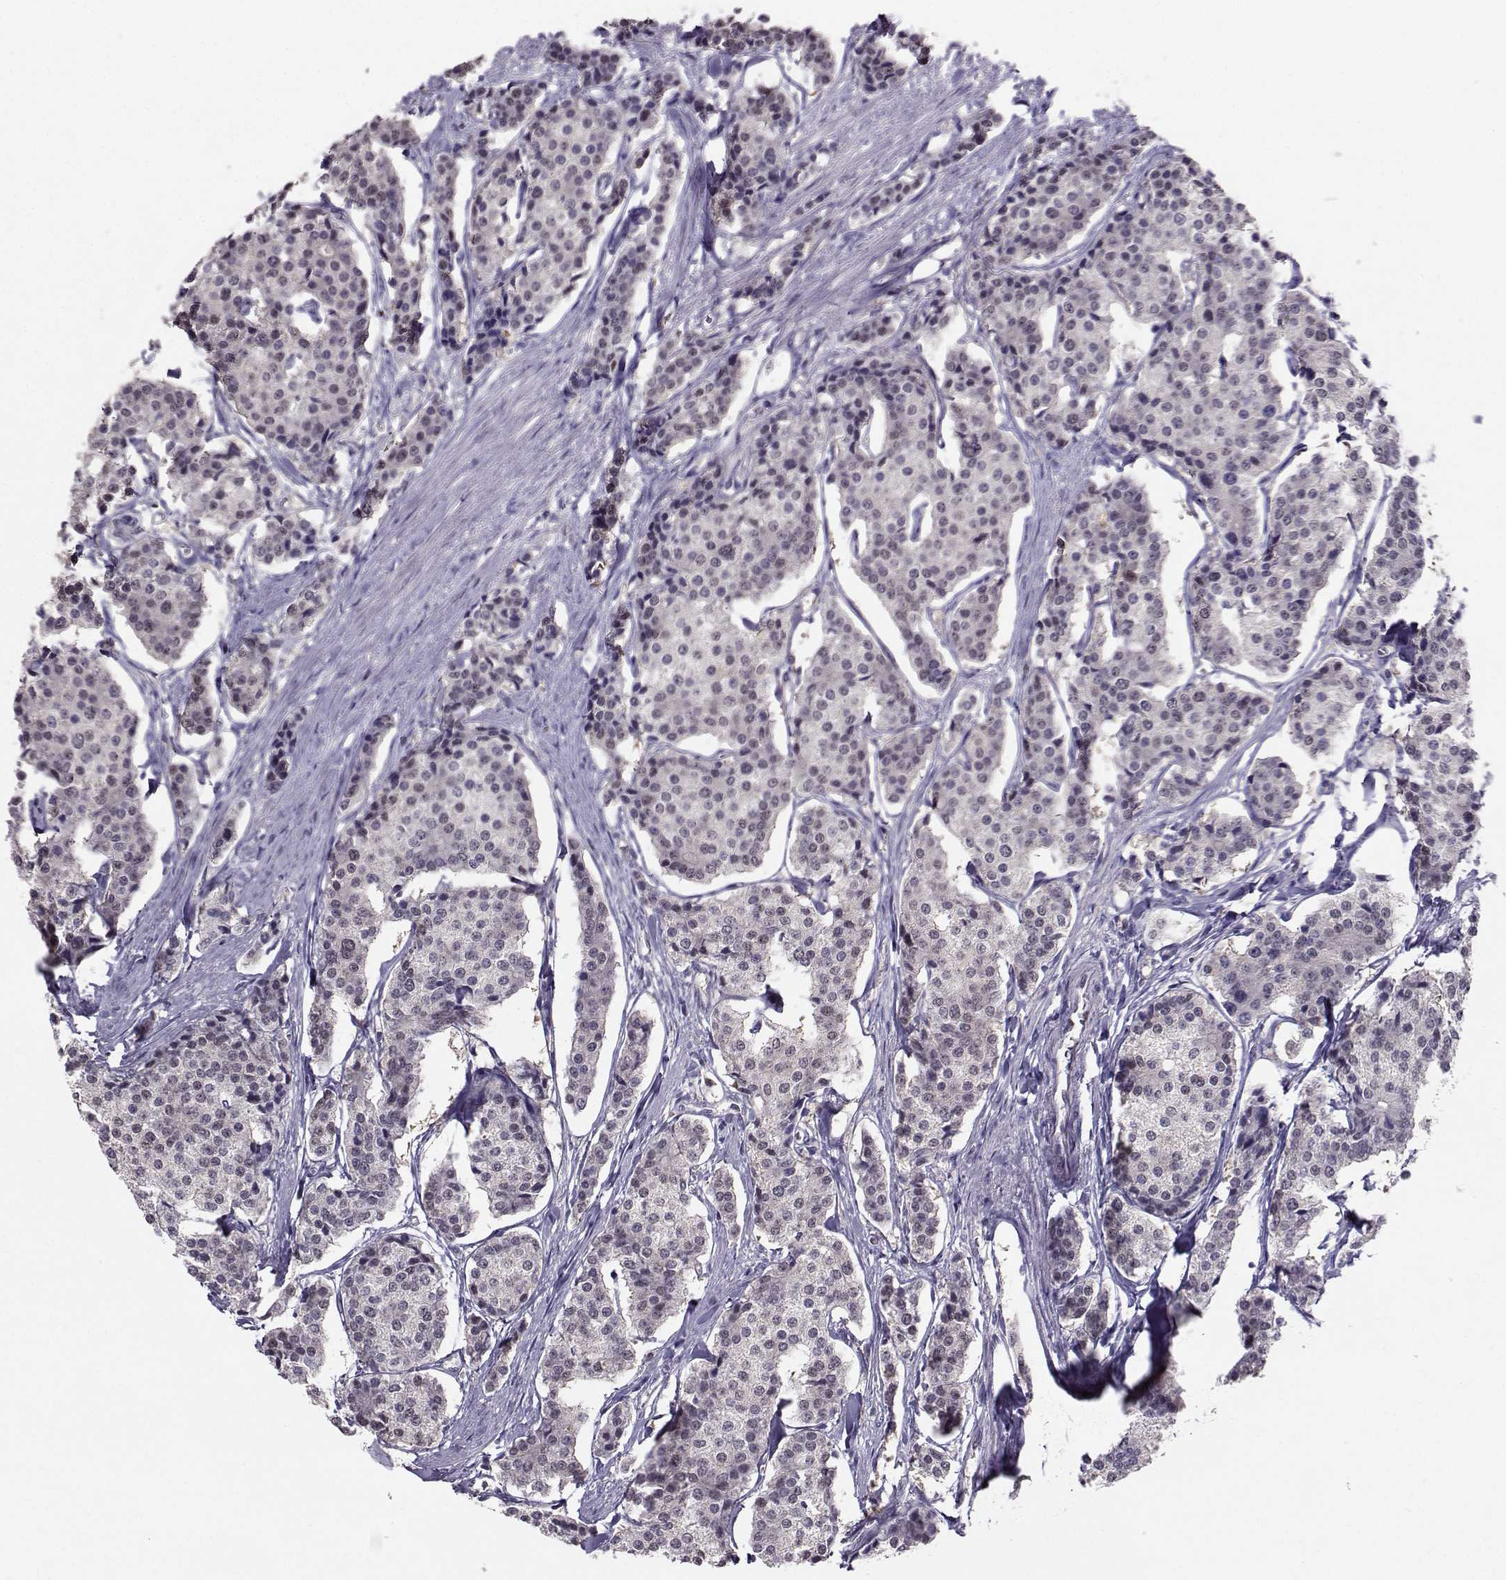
{"staining": {"intensity": "negative", "quantity": "none", "location": "none"}, "tissue": "carcinoid", "cell_type": "Tumor cells", "image_type": "cancer", "snomed": [{"axis": "morphology", "description": "Carcinoid, malignant, NOS"}, {"axis": "topography", "description": "Small intestine"}], "caption": "Immunohistochemistry photomicrograph of neoplastic tissue: human carcinoid (malignant) stained with DAB demonstrates no significant protein positivity in tumor cells. (DAB (3,3'-diaminobenzidine) immunohistochemistry visualized using brightfield microscopy, high magnification).", "gene": "PGK1", "patient": {"sex": "female", "age": 65}}